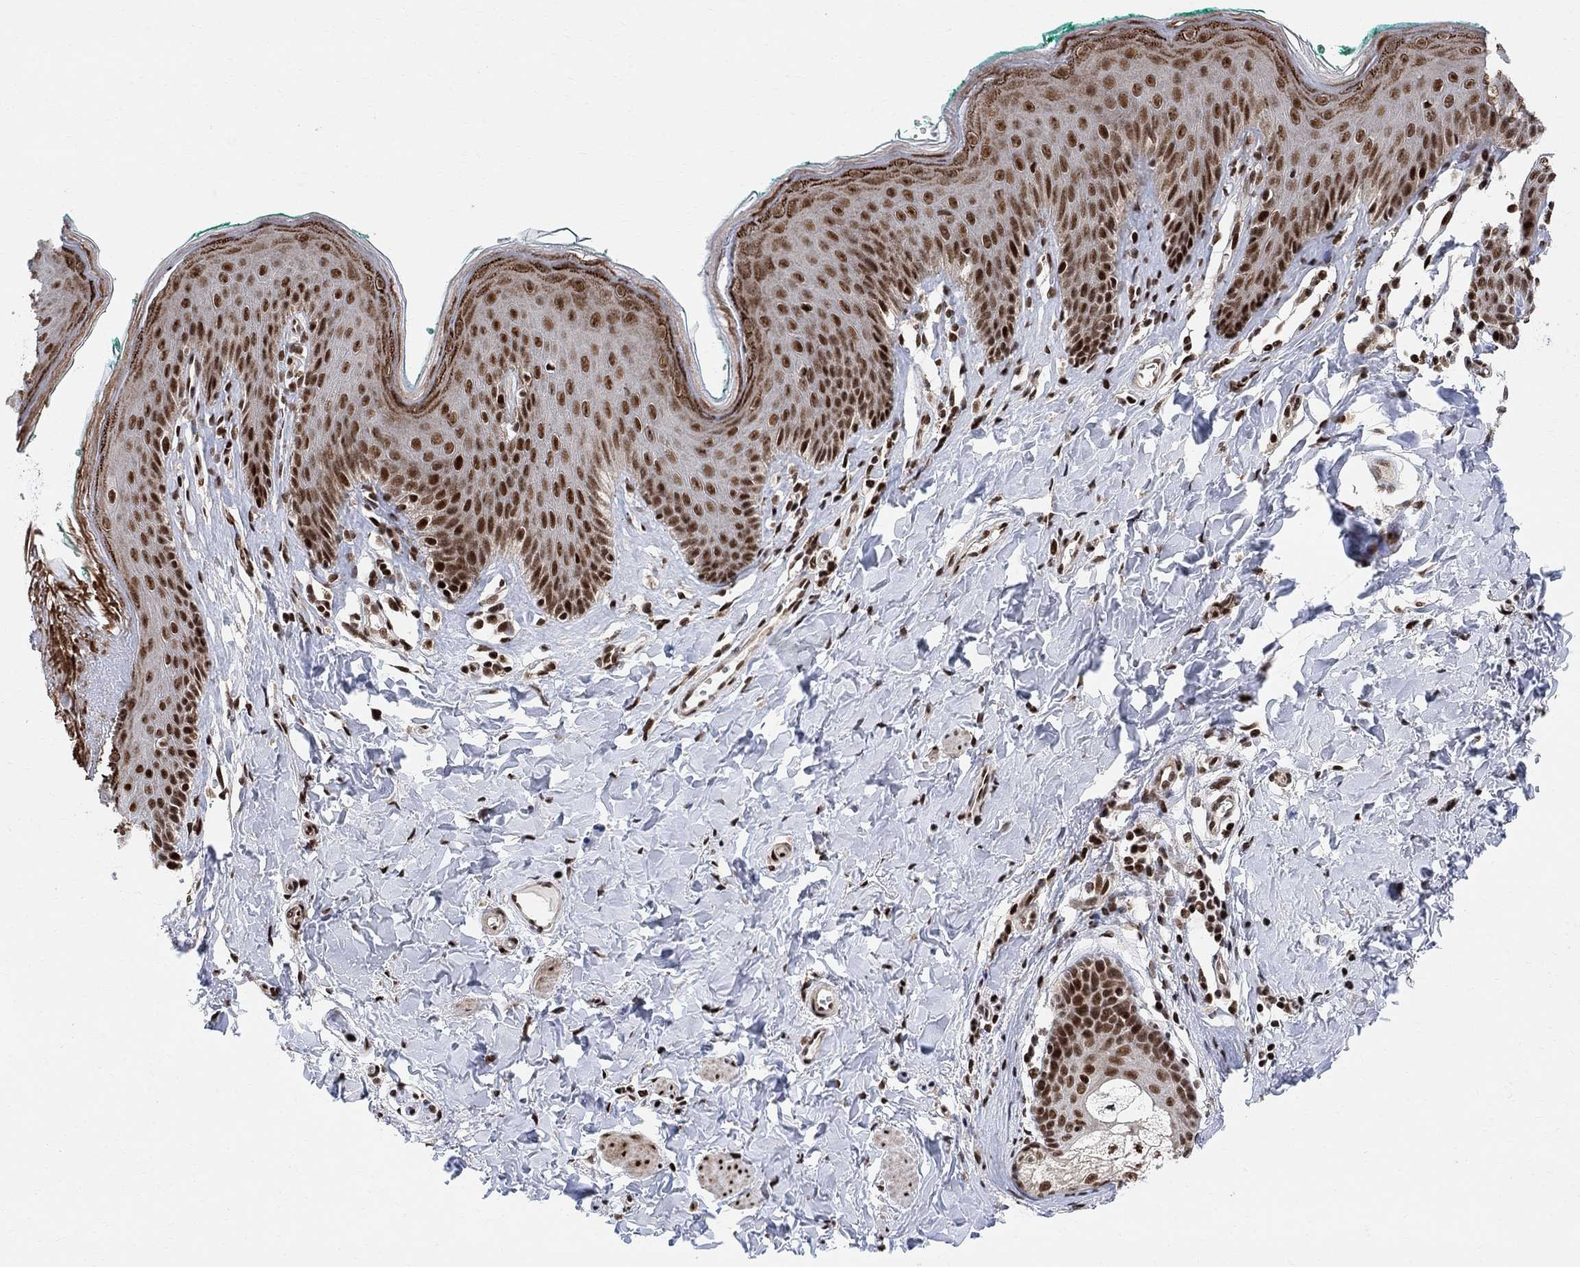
{"staining": {"intensity": "strong", "quantity": ">75%", "location": "nuclear"}, "tissue": "skin", "cell_type": "Epidermal cells", "image_type": "normal", "snomed": [{"axis": "morphology", "description": "Normal tissue, NOS"}, {"axis": "topography", "description": "Vulva"}], "caption": "A high amount of strong nuclear positivity is present in approximately >75% of epidermal cells in normal skin. The staining was performed using DAB (3,3'-diaminobenzidine), with brown indicating positive protein expression. Nuclei are stained blue with hematoxylin.", "gene": "E4F1", "patient": {"sex": "female", "age": 66}}